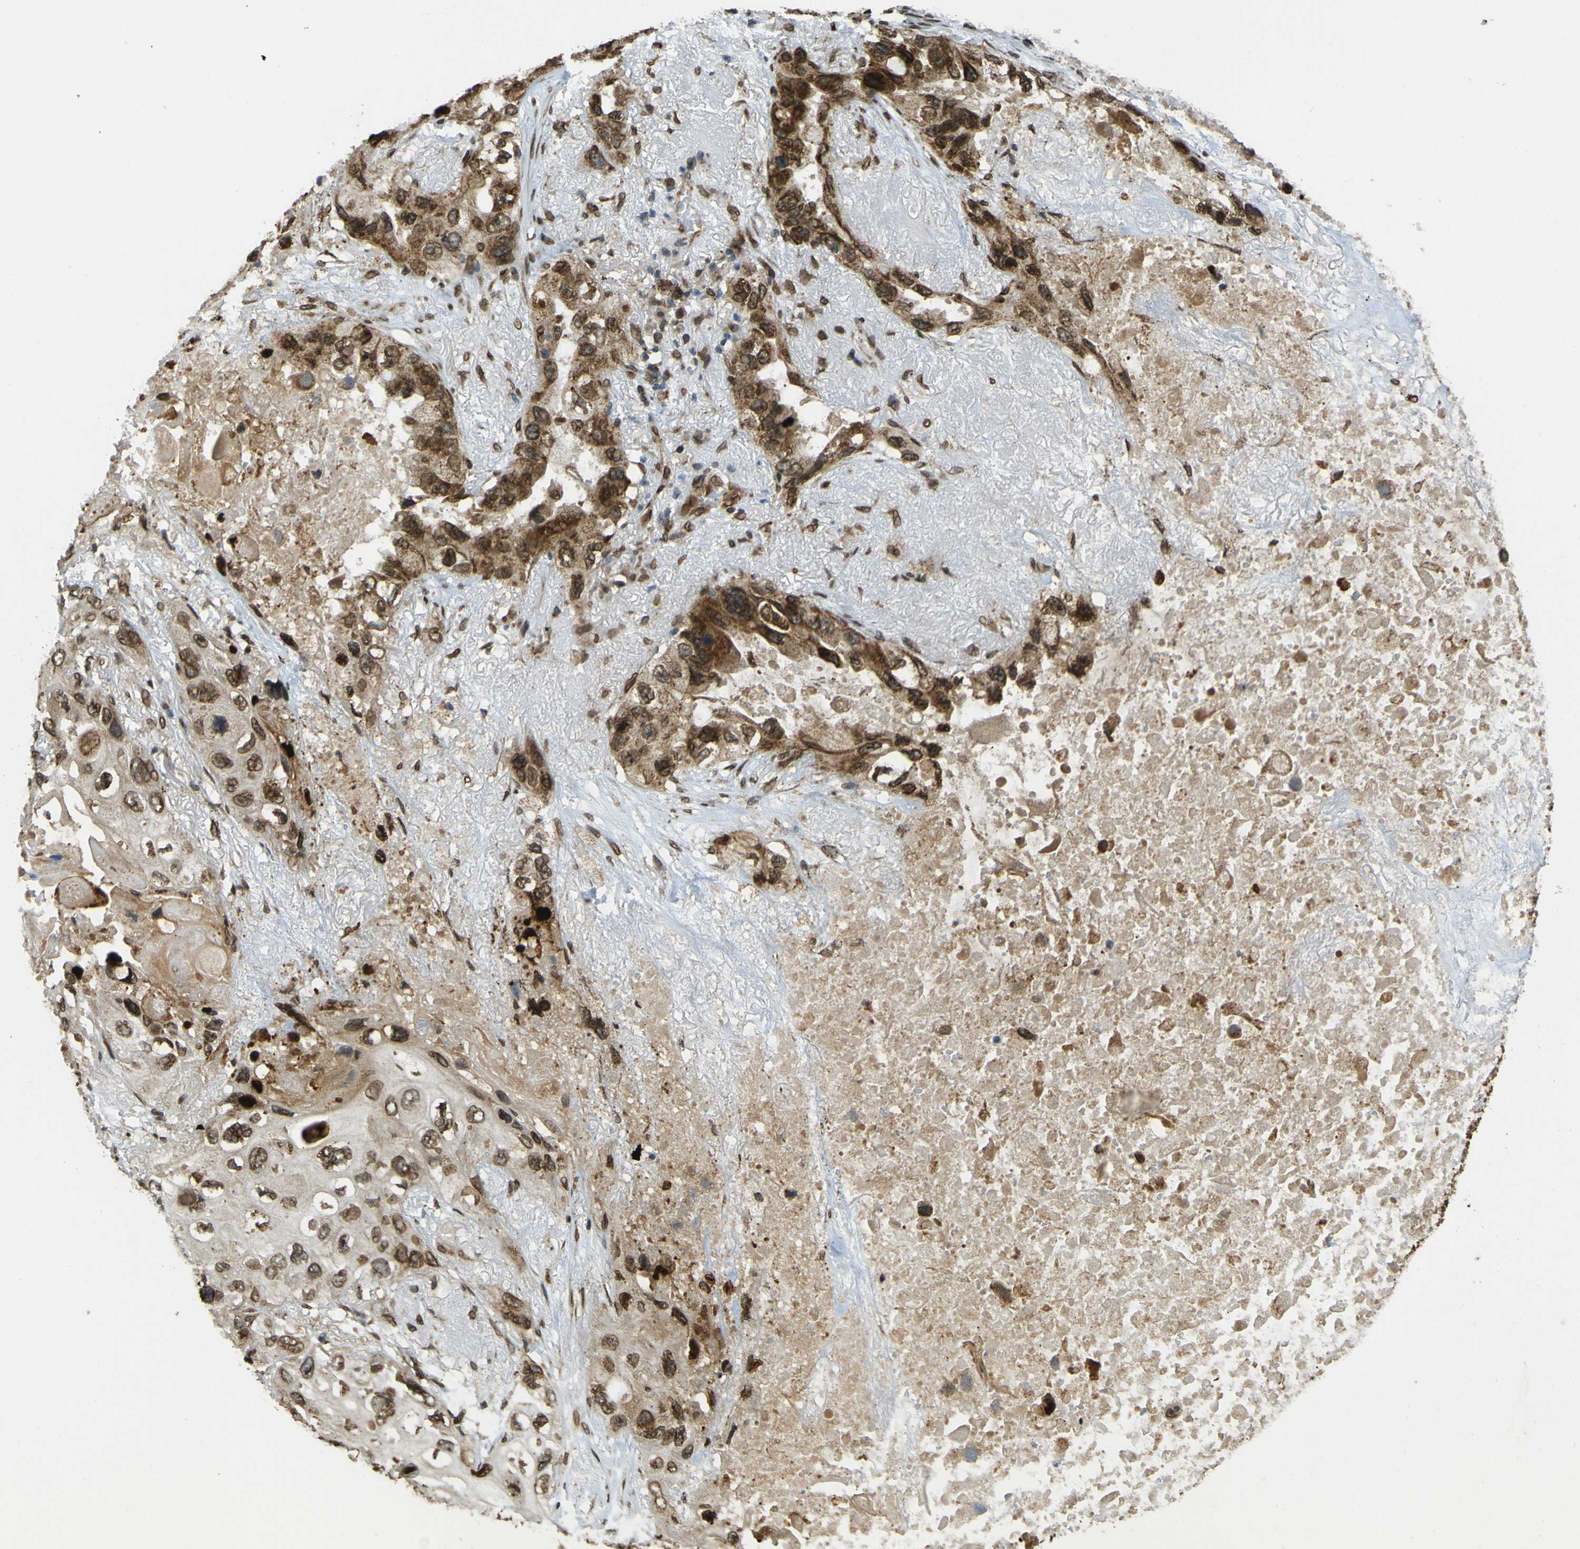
{"staining": {"intensity": "strong", "quantity": ">75%", "location": "cytoplasmic/membranous,nuclear"}, "tissue": "lung cancer", "cell_type": "Tumor cells", "image_type": "cancer", "snomed": [{"axis": "morphology", "description": "Squamous cell carcinoma, NOS"}, {"axis": "topography", "description": "Lung"}], "caption": "Lung squamous cell carcinoma was stained to show a protein in brown. There is high levels of strong cytoplasmic/membranous and nuclear staining in about >75% of tumor cells. (IHC, brightfield microscopy, high magnification).", "gene": "GALNT1", "patient": {"sex": "female", "age": 73}}